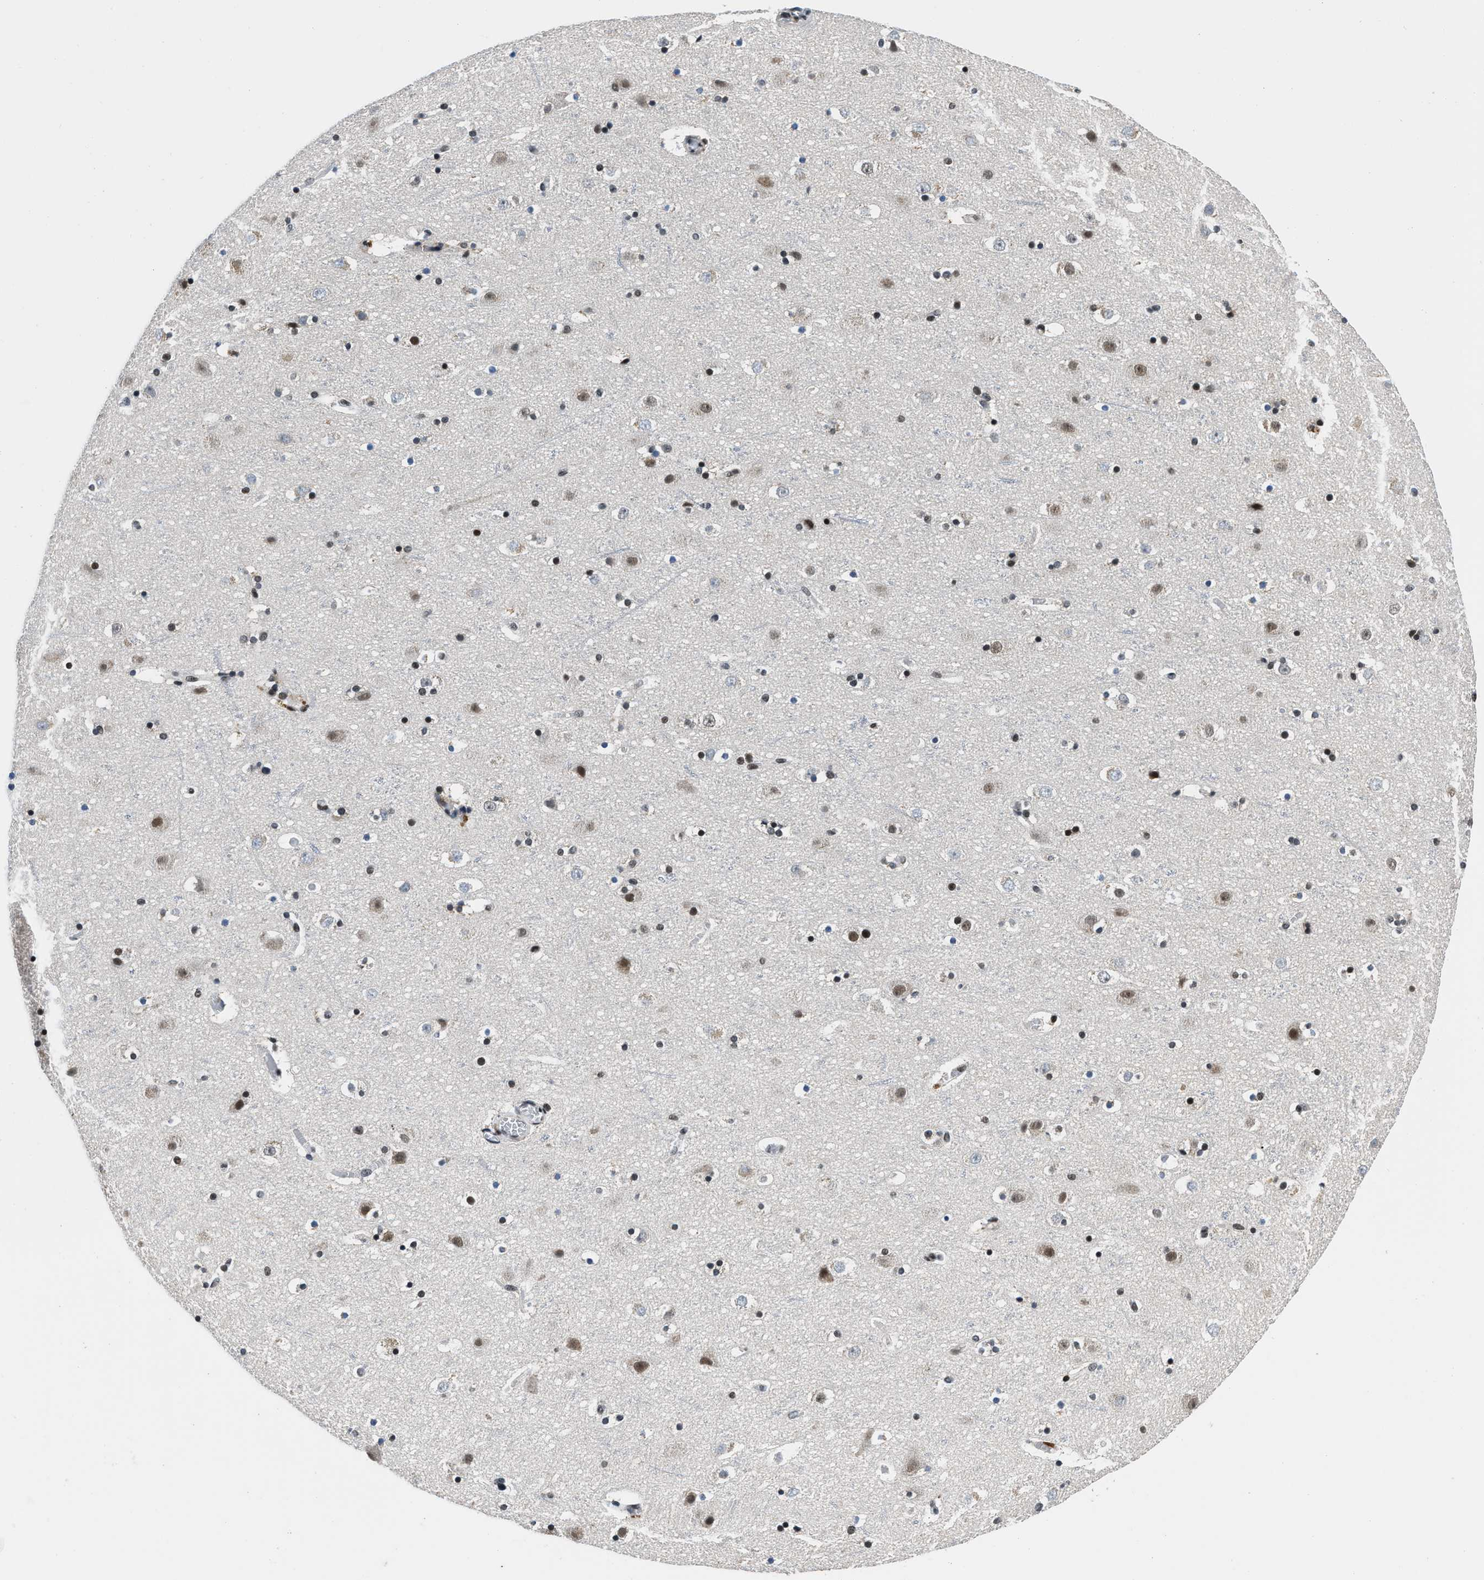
{"staining": {"intensity": "moderate", "quantity": ">75%", "location": "nuclear"}, "tissue": "cerebral cortex", "cell_type": "Endothelial cells", "image_type": "normal", "snomed": [{"axis": "morphology", "description": "Normal tissue, NOS"}, {"axis": "topography", "description": "Cerebral cortex"}], "caption": "A high-resolution image shows IHC staining of benign cerebral cortex, which demonstrates moderate nuclear staining in approximately >75% of endothelial cells.", "gene": "KDM3B", "patient": {"sex": "male", "age": 45}}